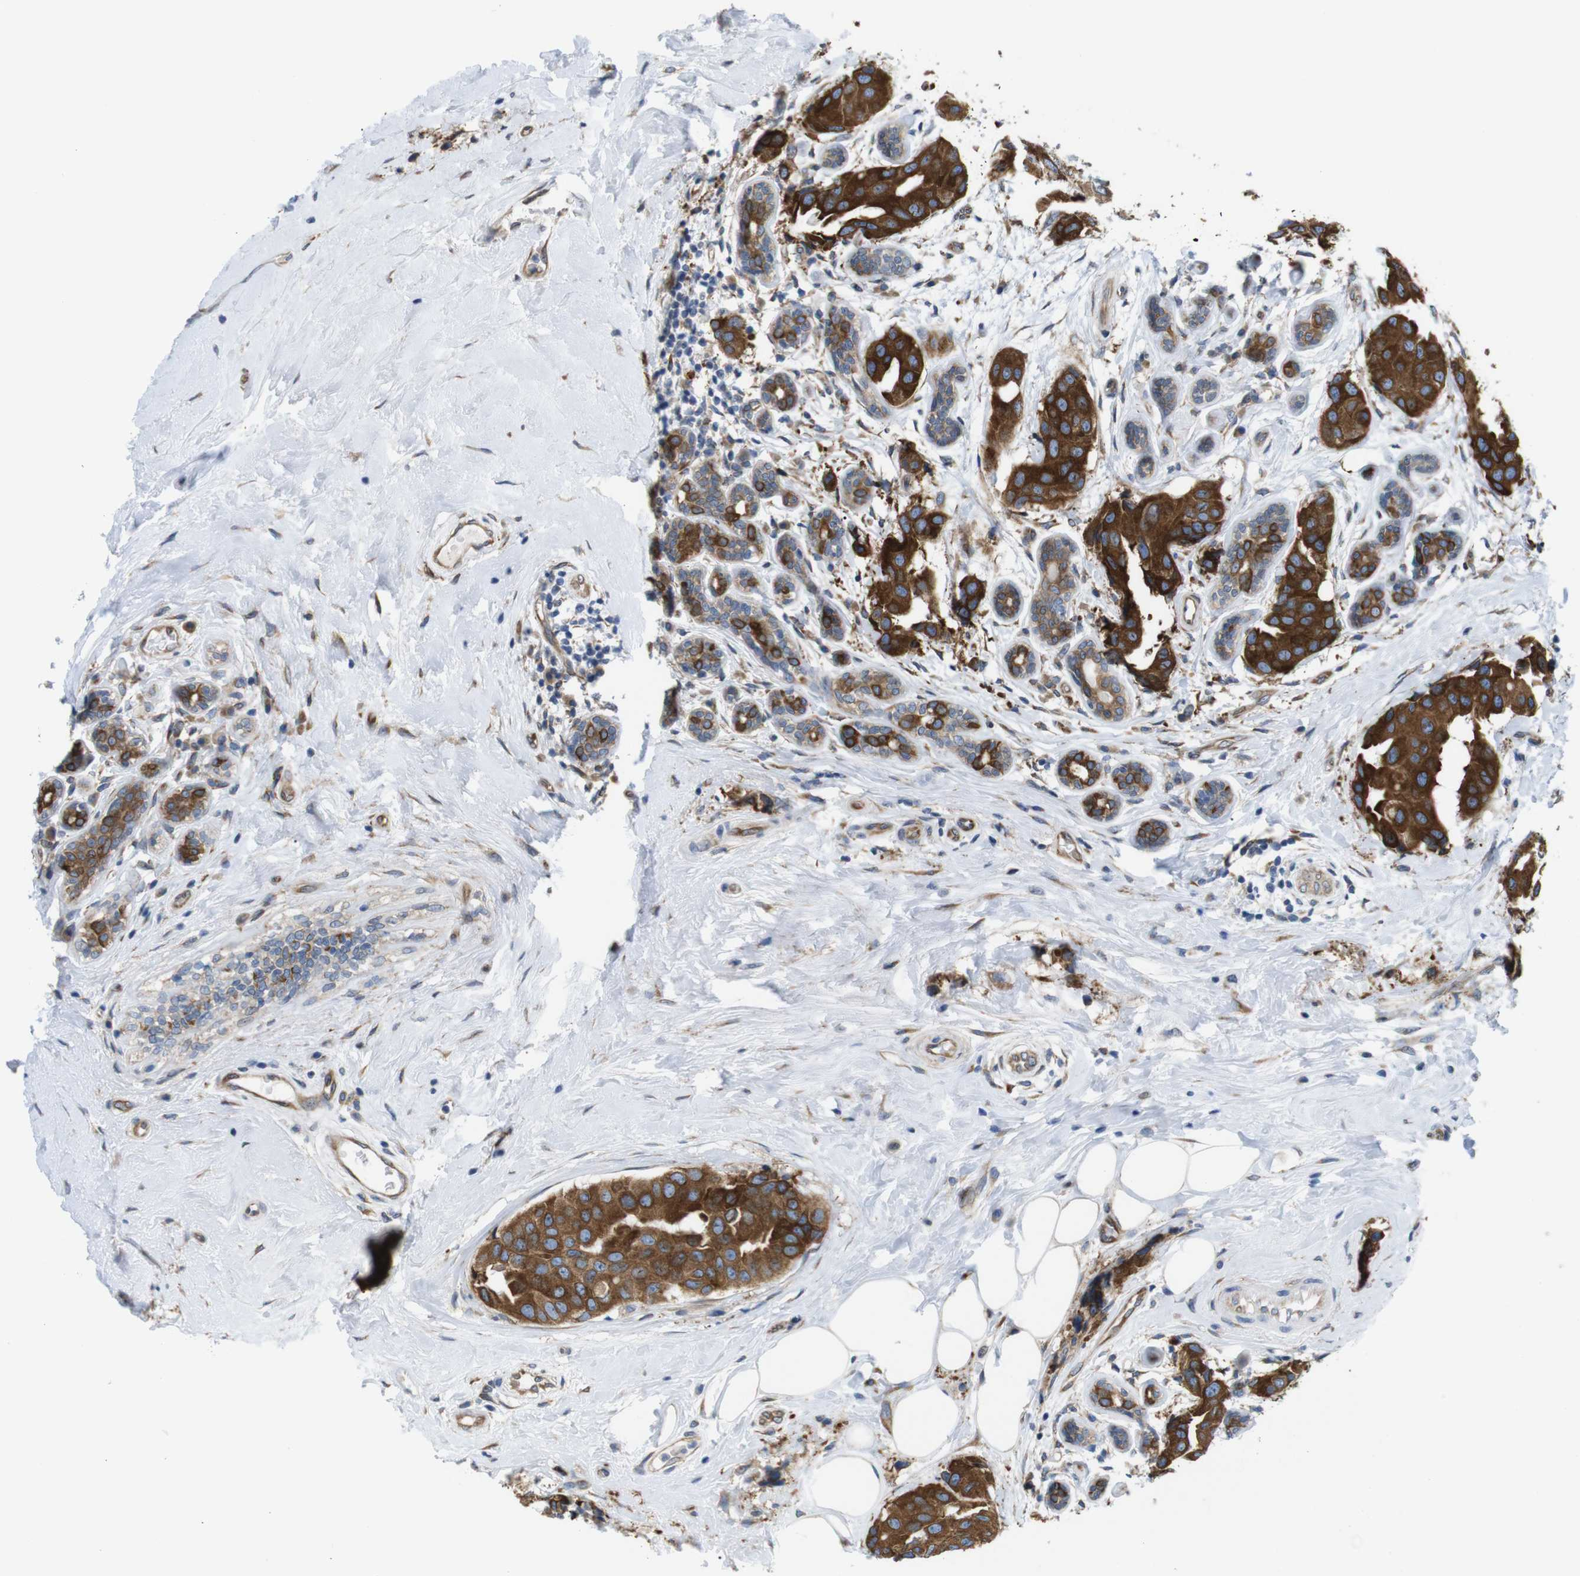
{"staining": {"intensity": "strong", "quantity": ">75%", "location": "cytoplasmic/membranous"}, "tissue": "breast cancer", "cell_type": "Tumor cells", "image_type": "cancer", "snomed": [{"axis": "morphology", "description": "Normal tissue, NOS"}, {"axis": "morphology", "description": "Duct carcinoma"}, {"axis": "topography", "description": "Breast"}], "caption": "This micrograph reveals immunohistochemistry (IHC) staining of human intraductal carcinoma (breast), with high strong cytoplasmic/membranous staining in about >75% of tumor cells.", "gene": "HACD3", "patient": {"sex": "female", "age": 39}}